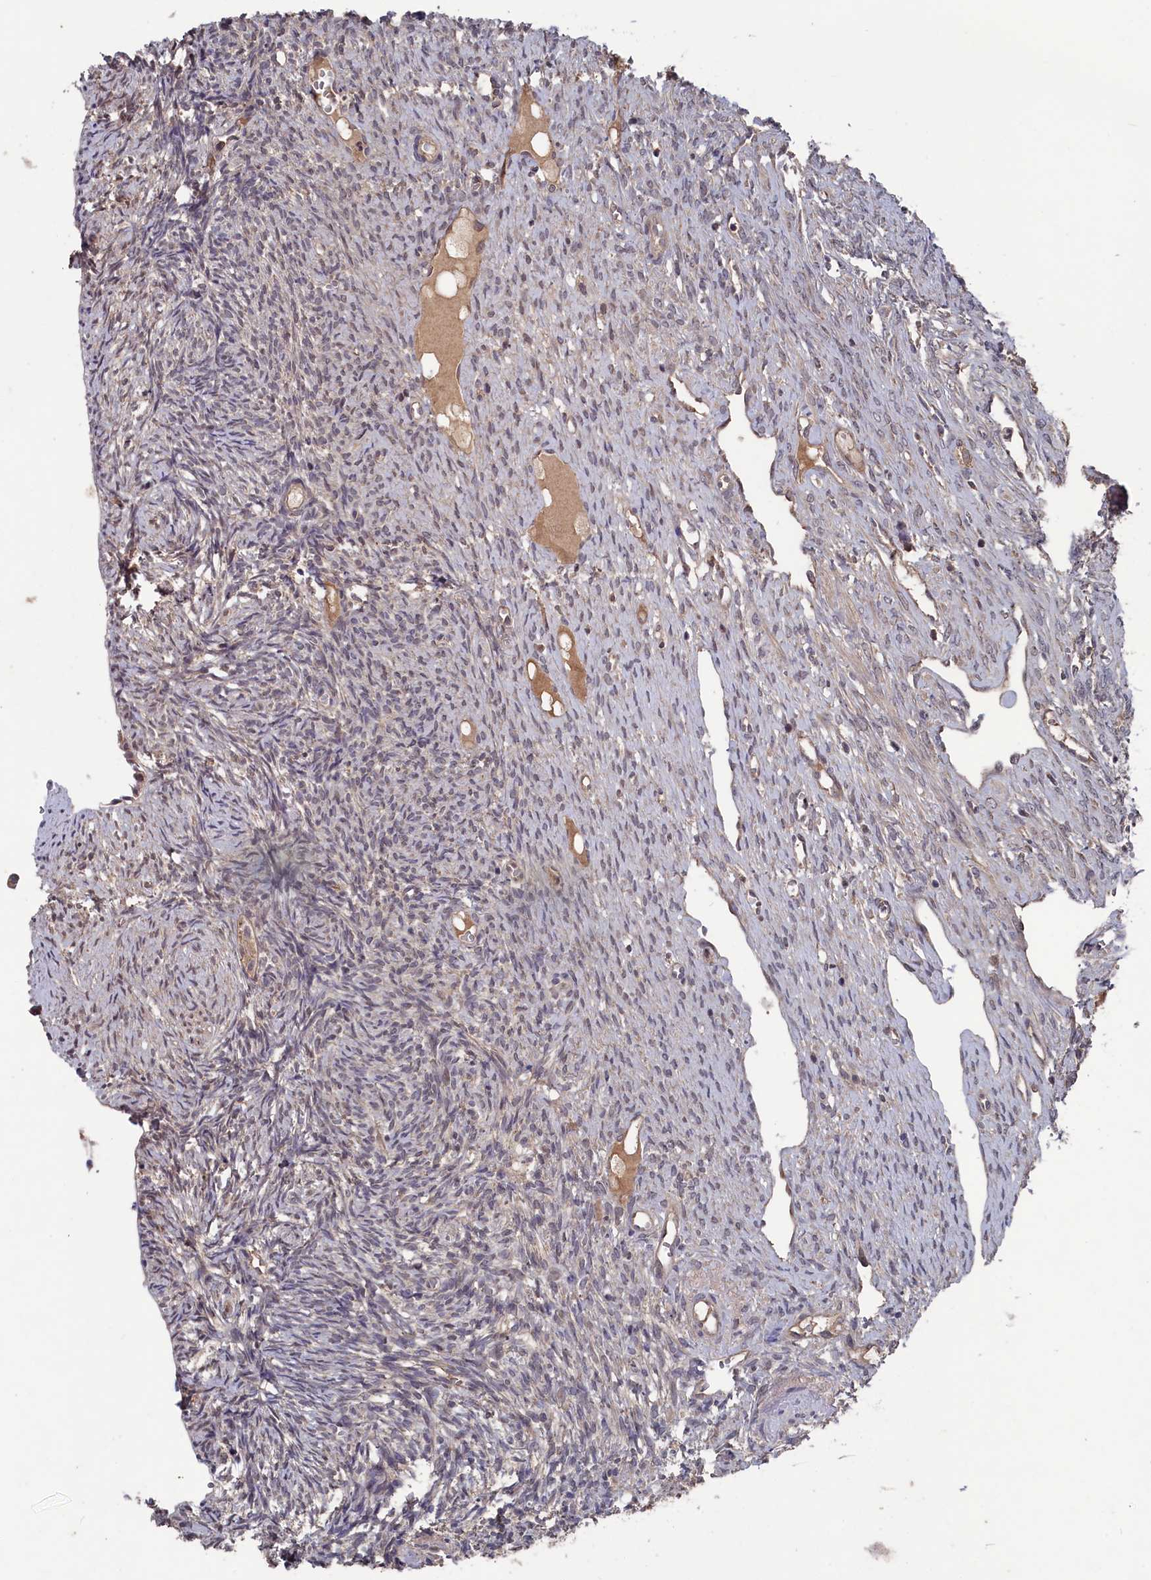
{"staining": {"intensity": "negative", "quantity": "none", "location": "none"}, "tissue": "ovary", "cell_type": "Ovarian stroma cells", "image_type": "normal", "snomed": [{"axis": "morphology", "description": "Normal tissue, NOS"}, {"axis": "topography", "description": "Ovary"}], "caption": "High power microscopy image of an immunohistochemistry (IHC) micrograph of unremarkable ovary, revealing no significant positivity in ovarian stroma cells. (Brightfield microscopy of DAB (3,3'-diaminobenzidine) immunohistochemistry at high magnification).", "gene": "TMC5", "patient": {"sex": "female", "age": 51}}